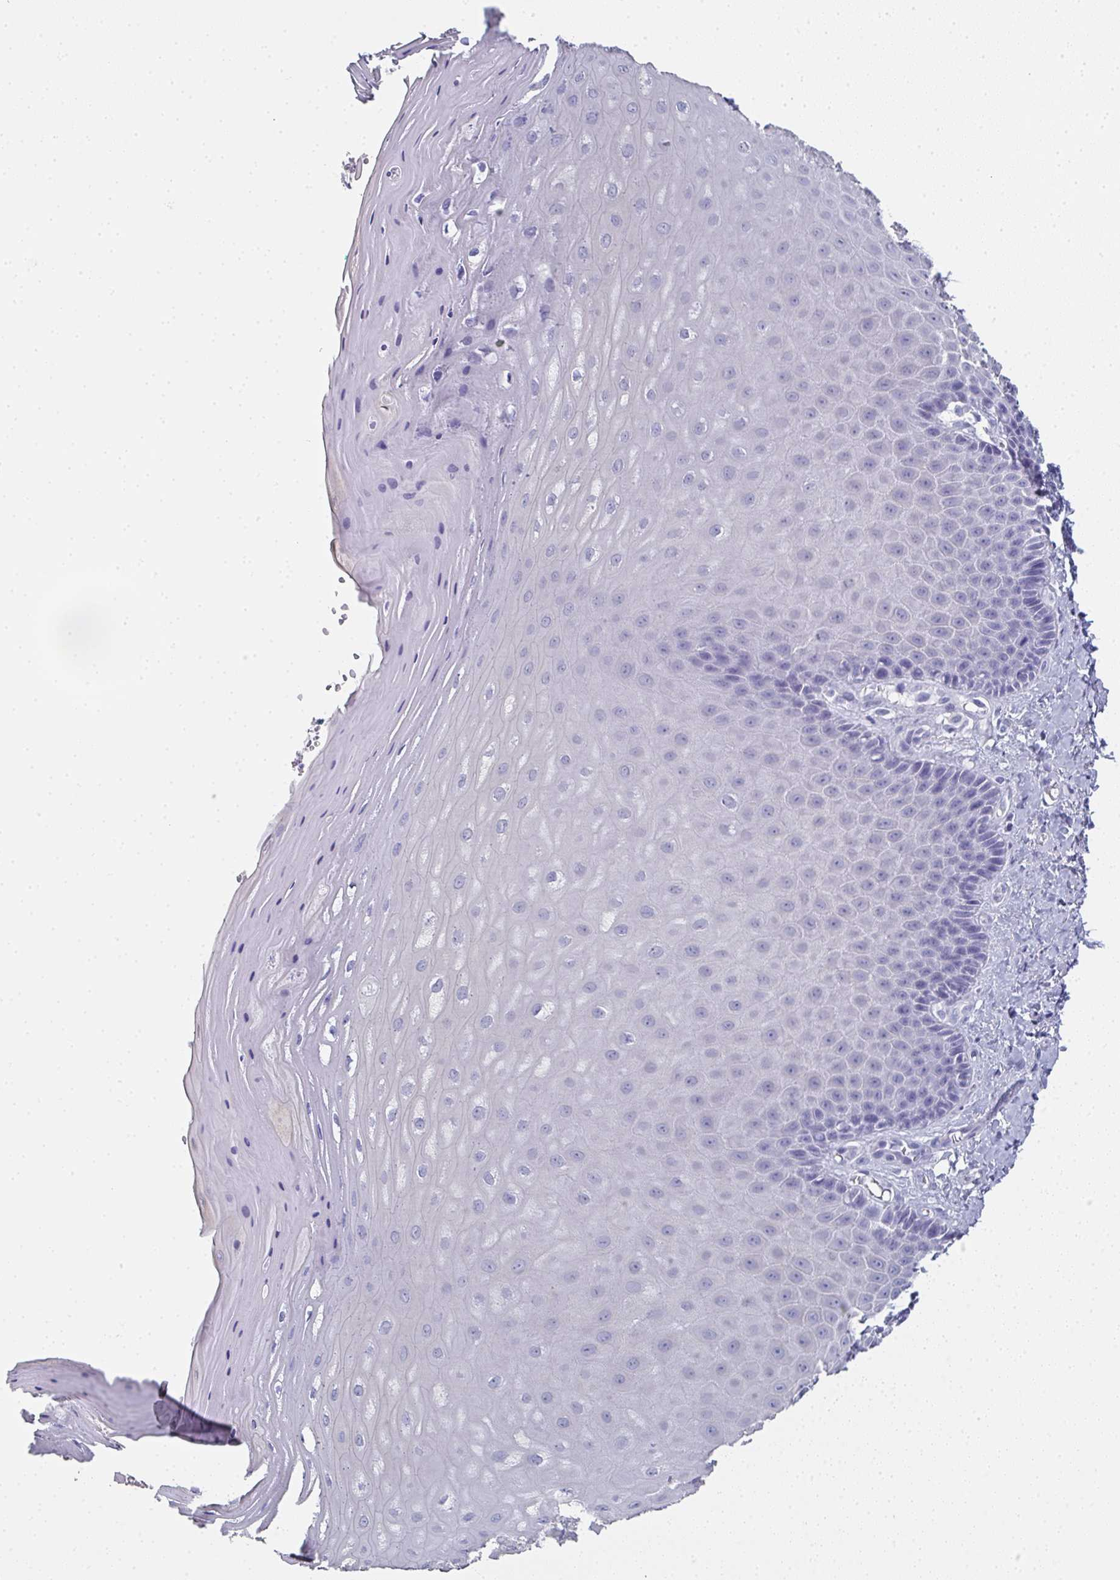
{"staining": {"intensity": "negative", "quantity": "none", "location": "none"}, "tissue": "vagina", "cell_type": "Squamous epithelial cells", "image_type": "normal", "snomed": [{"axis": "morphology", "description": "Normal tissue, NOS"}, {"axis": "topography", "description": "Vagina"}], "caption": "Squamous epithelial cells show no significant protein expression in normal vagina. Brightfield microscopy of immunohistochemistry stained with DAB (3,3'-diaminobenzidine) (brown) and hematoxylin (blue), captured at high magnification.", "gene": "SLC36A2", "patient": {"sex": "female", "age": 83}}